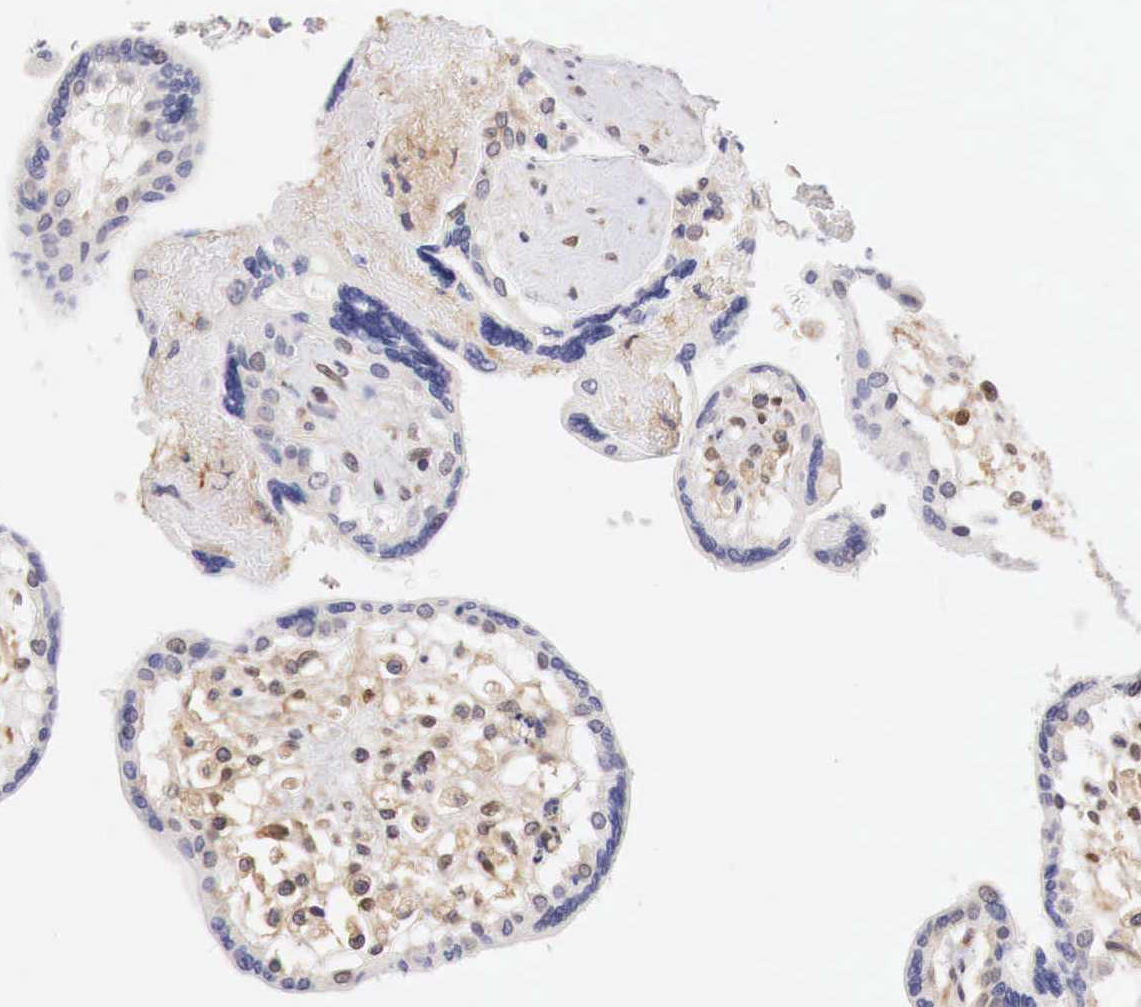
{"staining": {"intensity": "negative", "quantity": "none", "location": "none"}, "tissue": "placenta", "cell_type": "Trophoblastic cells", "image_type": "normal", "snomed": [{"axis": "morphology", "description": "Normal tissue, NOS"}, {"axis": "topography", "description": "Placenta"}], "caption": "Immunohistochemistry of normal placenta shows no positivity in trophoblastic cells. The staining is performed using DAB (3,3'-diaminobenzidine) brown chromogen with nuclei counter-stained in using hematoxylin.", "gene": "PABIR2", "patient": {"sex": "female", "age": 31}}